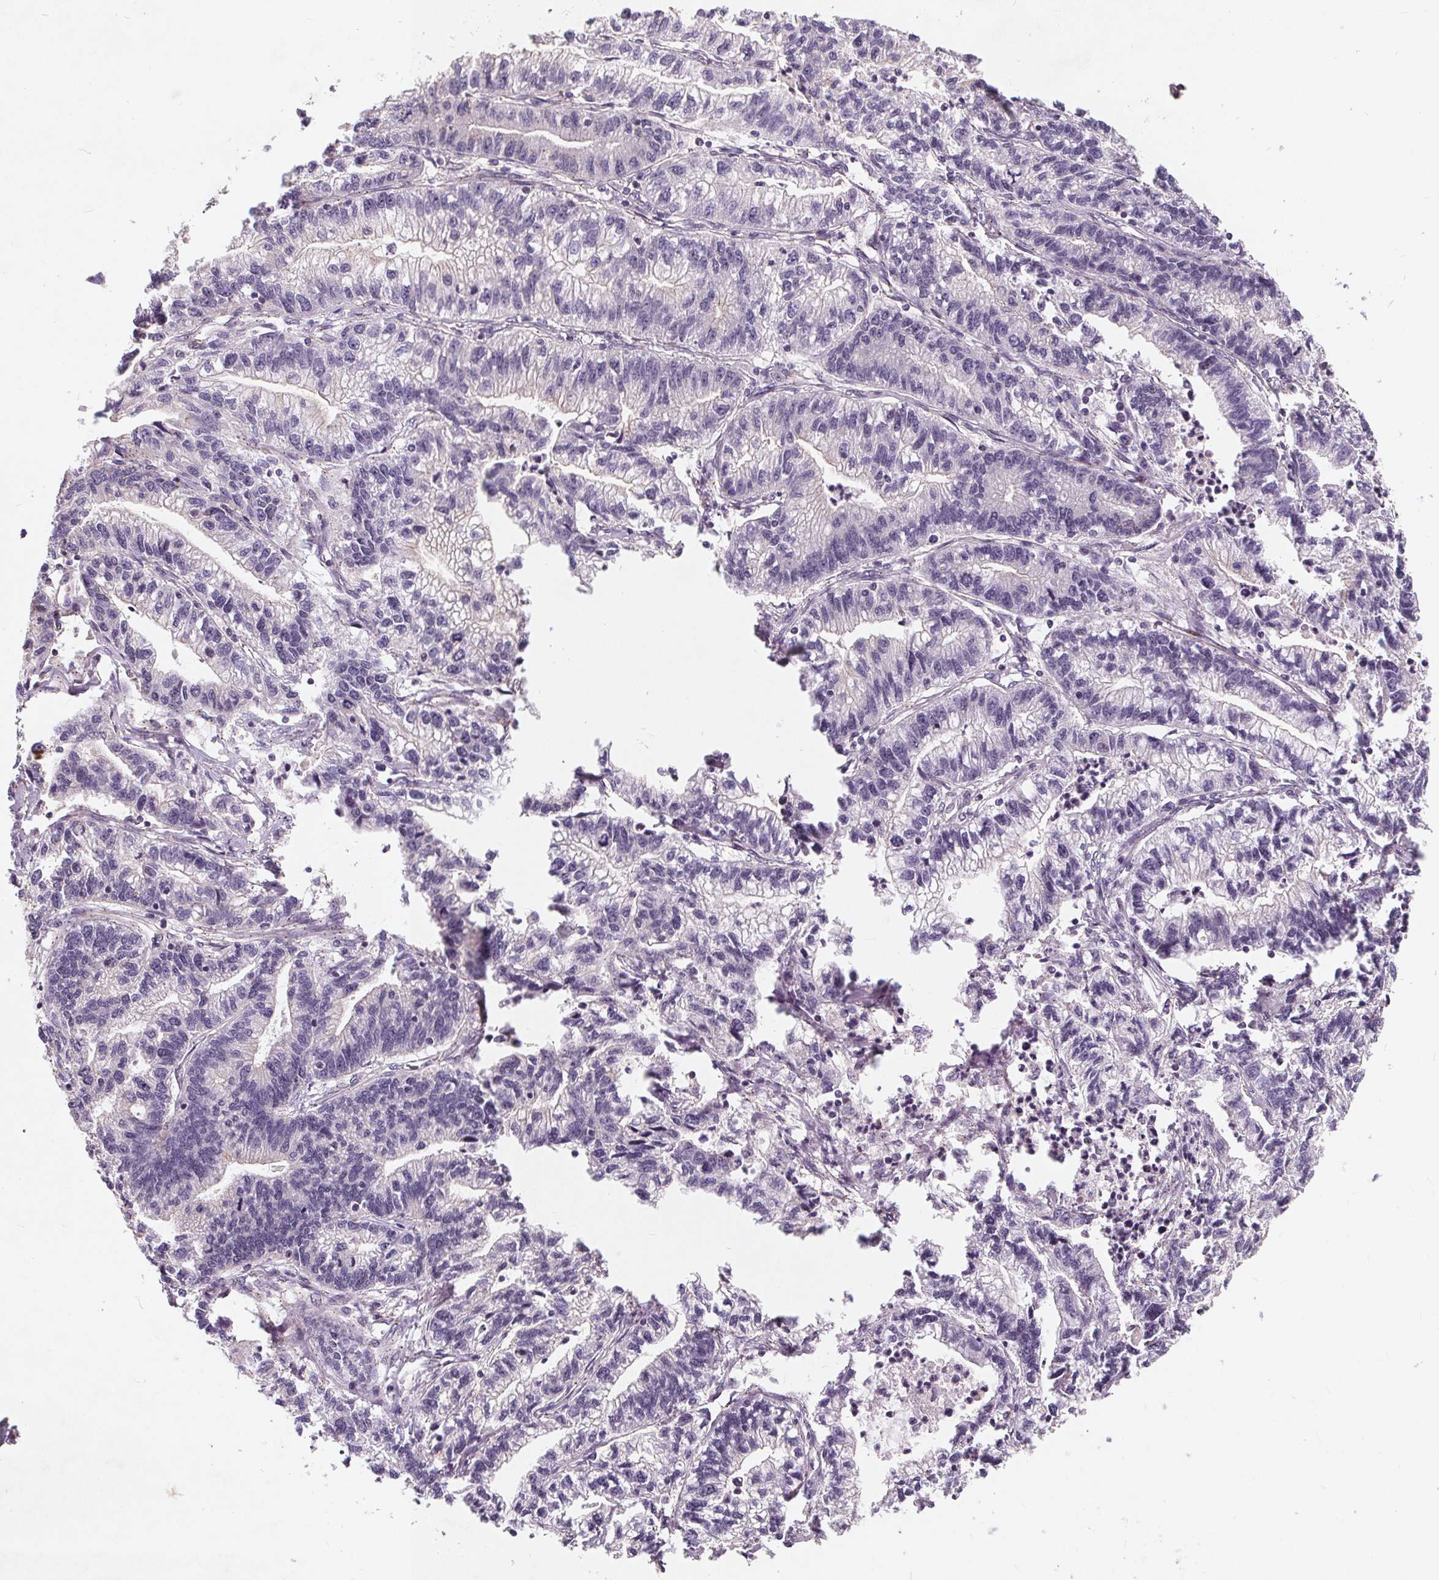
{"staining": {"intensity": "negative", "quantity": "none", "location": "none"}, "tissue": "stomach cancer", "cell_type": "Tumor cells", "image_type": "cancer", "snomed": [{"axis": "morphology", "description": "Adenocarcinoma, NOS"}, {"axis": "topography", "description": "Stomach"}], "caption": "DAB (3,3'-diaminobenzidine) immunohistochemical staining of human stomach adenocarcinoma demonstrates no significant staining in tumor cells.", "gene": "CSNK1G2", "patient": {"sex": "male", "age": 83}}